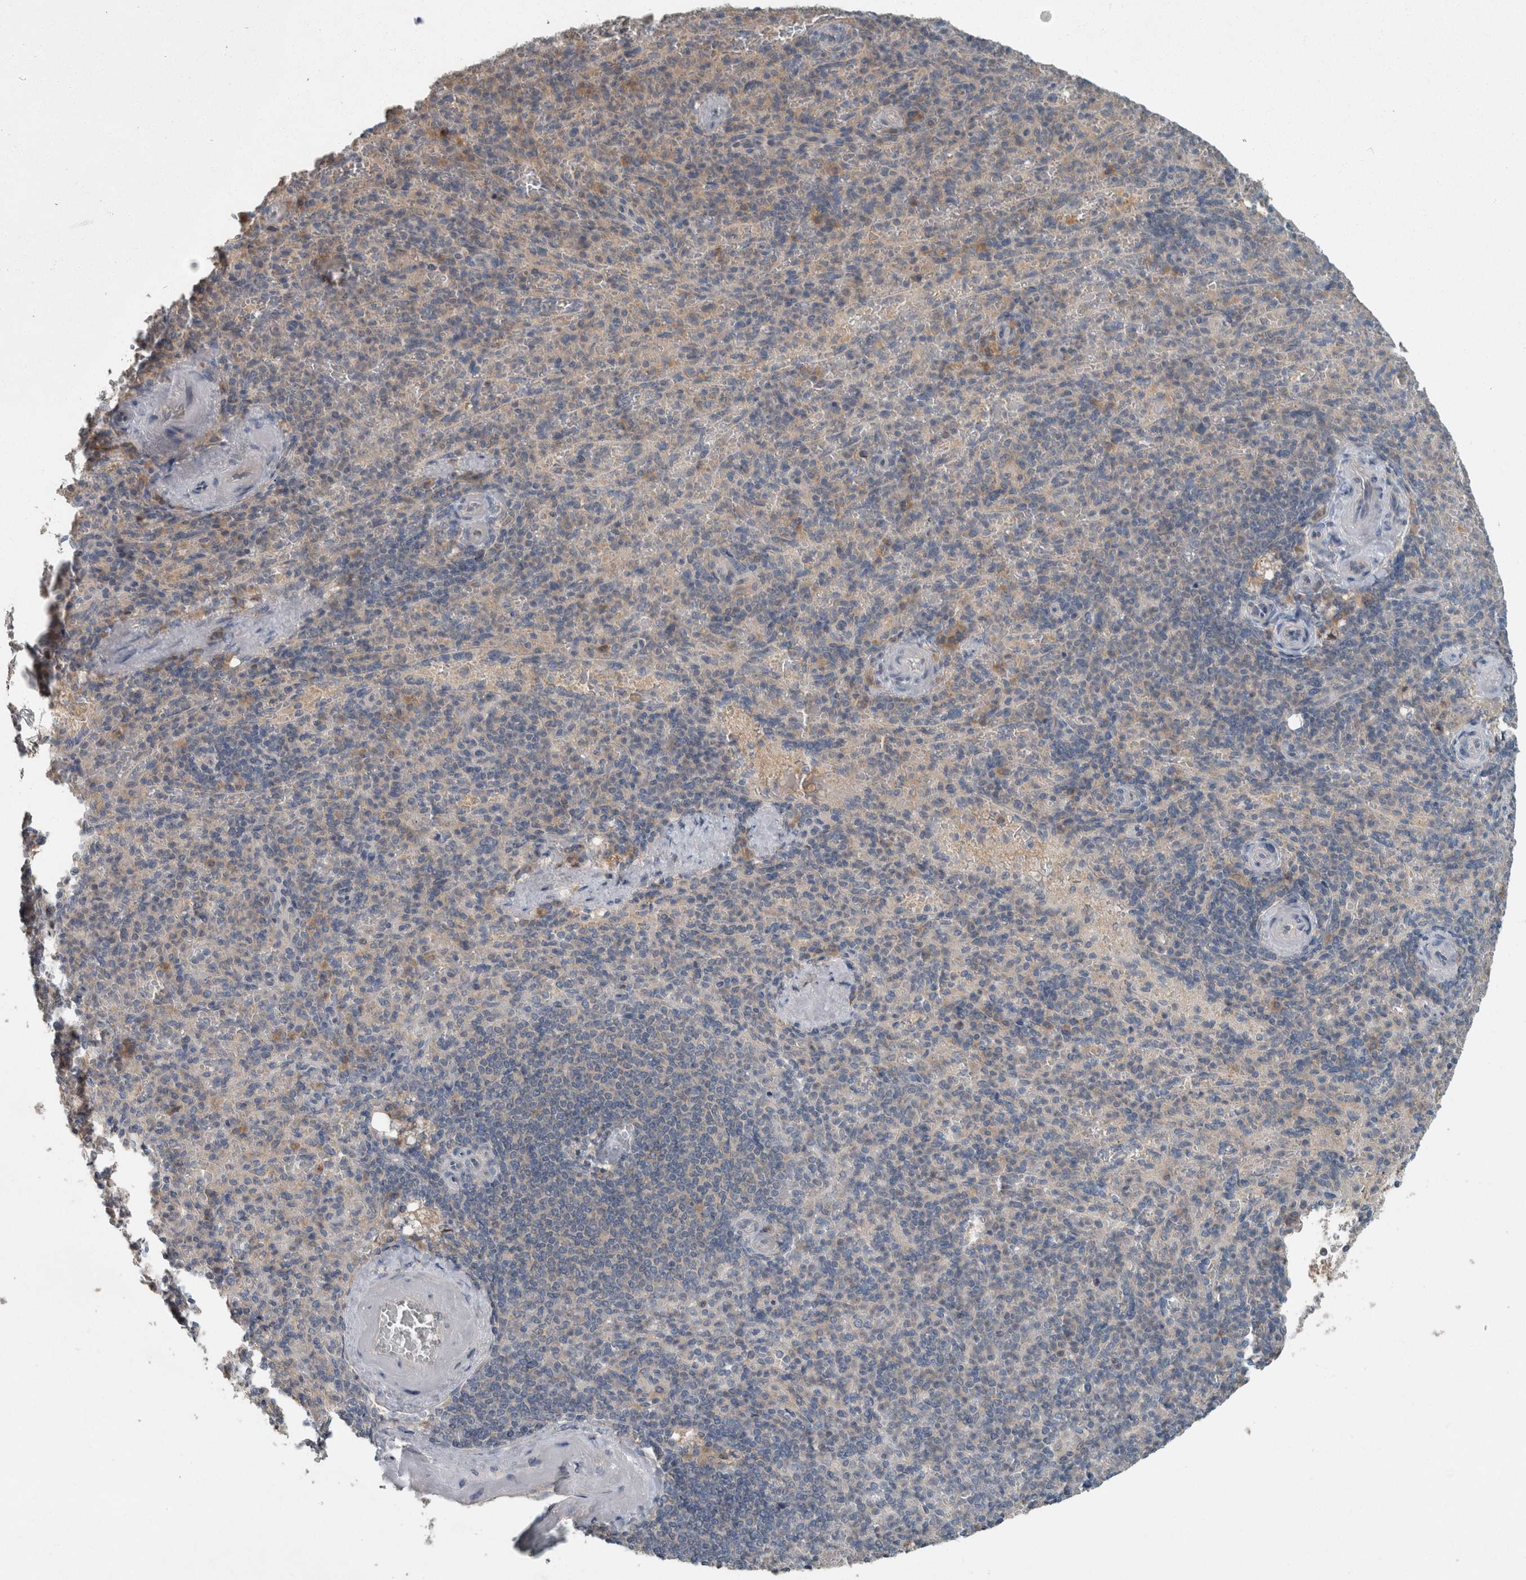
{"staining": {"intensity": "negative", "quantity": "none", "location": "none"}, "tissue": "spleen", "cell_type": "Cells in red pulp", "image_type": "normal", "snomed": [{"axis": "morphology", "description": "Normal tissue, NOS"}, {"axis": "topography", "description": "Spleen"}], "caption": "This is a histopathology image of immunohistochemistry staining of normal spleen, which shows no staining in cells in red pulp.", "gene": "KNTC1", "patient": {"sex": "female", "age": 74}}